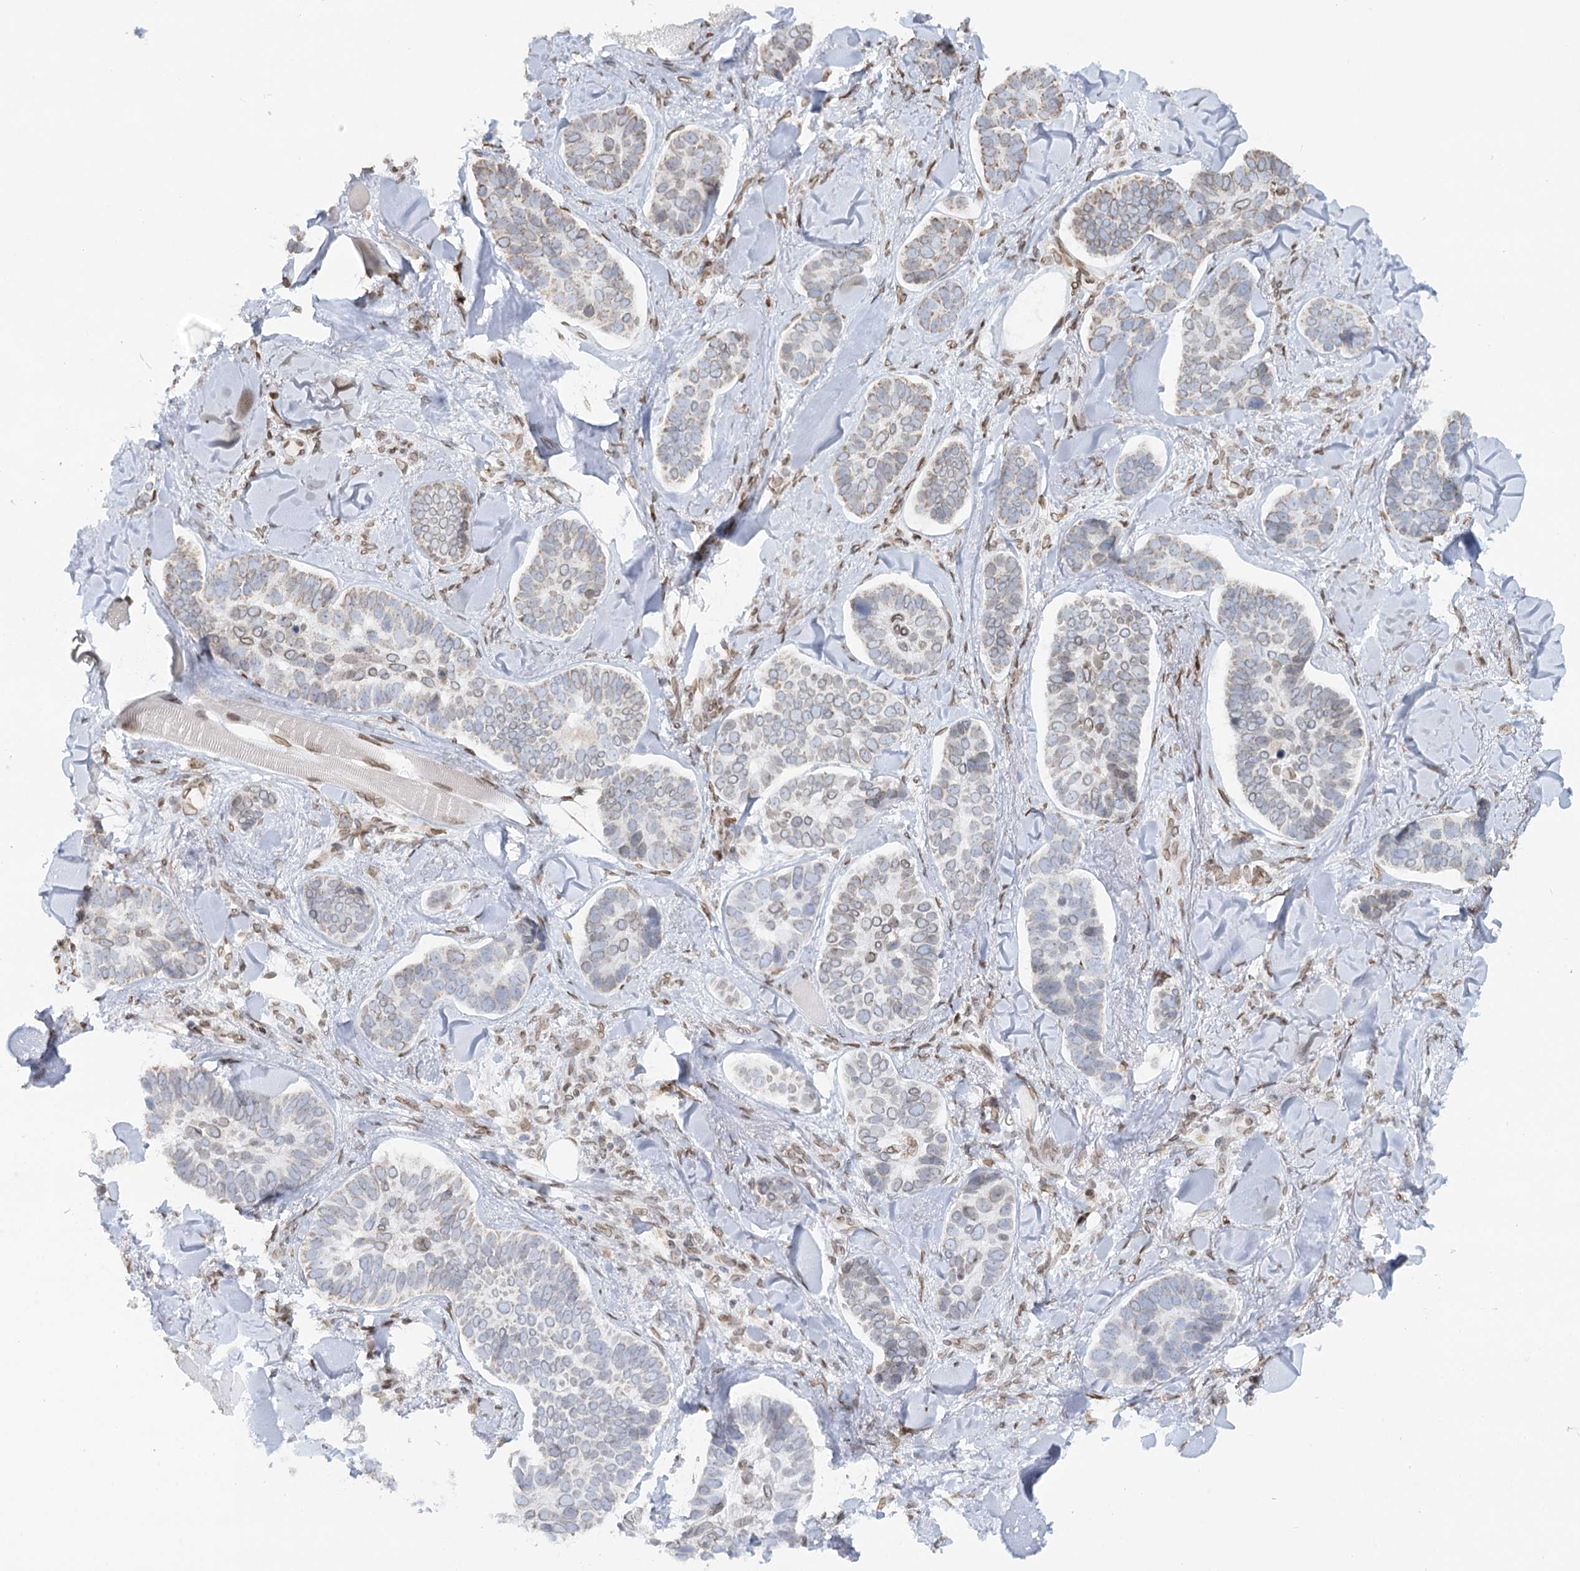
{"staining": {"intensity": "negative", "quantity": "none", "location": "none"}, "tissue": "skin cancer", "cell_type": "Tumor cells", "image_type": "cancer", "snomed": [{"axis": "morphology", "description": "Basal cell carcinoma"}, {"axis": "topography", "description": "Skin"}], "caption": "An image of skin cancer (basal cell carcinoma) stained for a protein reveals no brown staining in tumor cells. (IHC, brightfield microscopy, high magnification).", "gene": "VWA5A", "patient": {"sex": "male", "age": 62}}